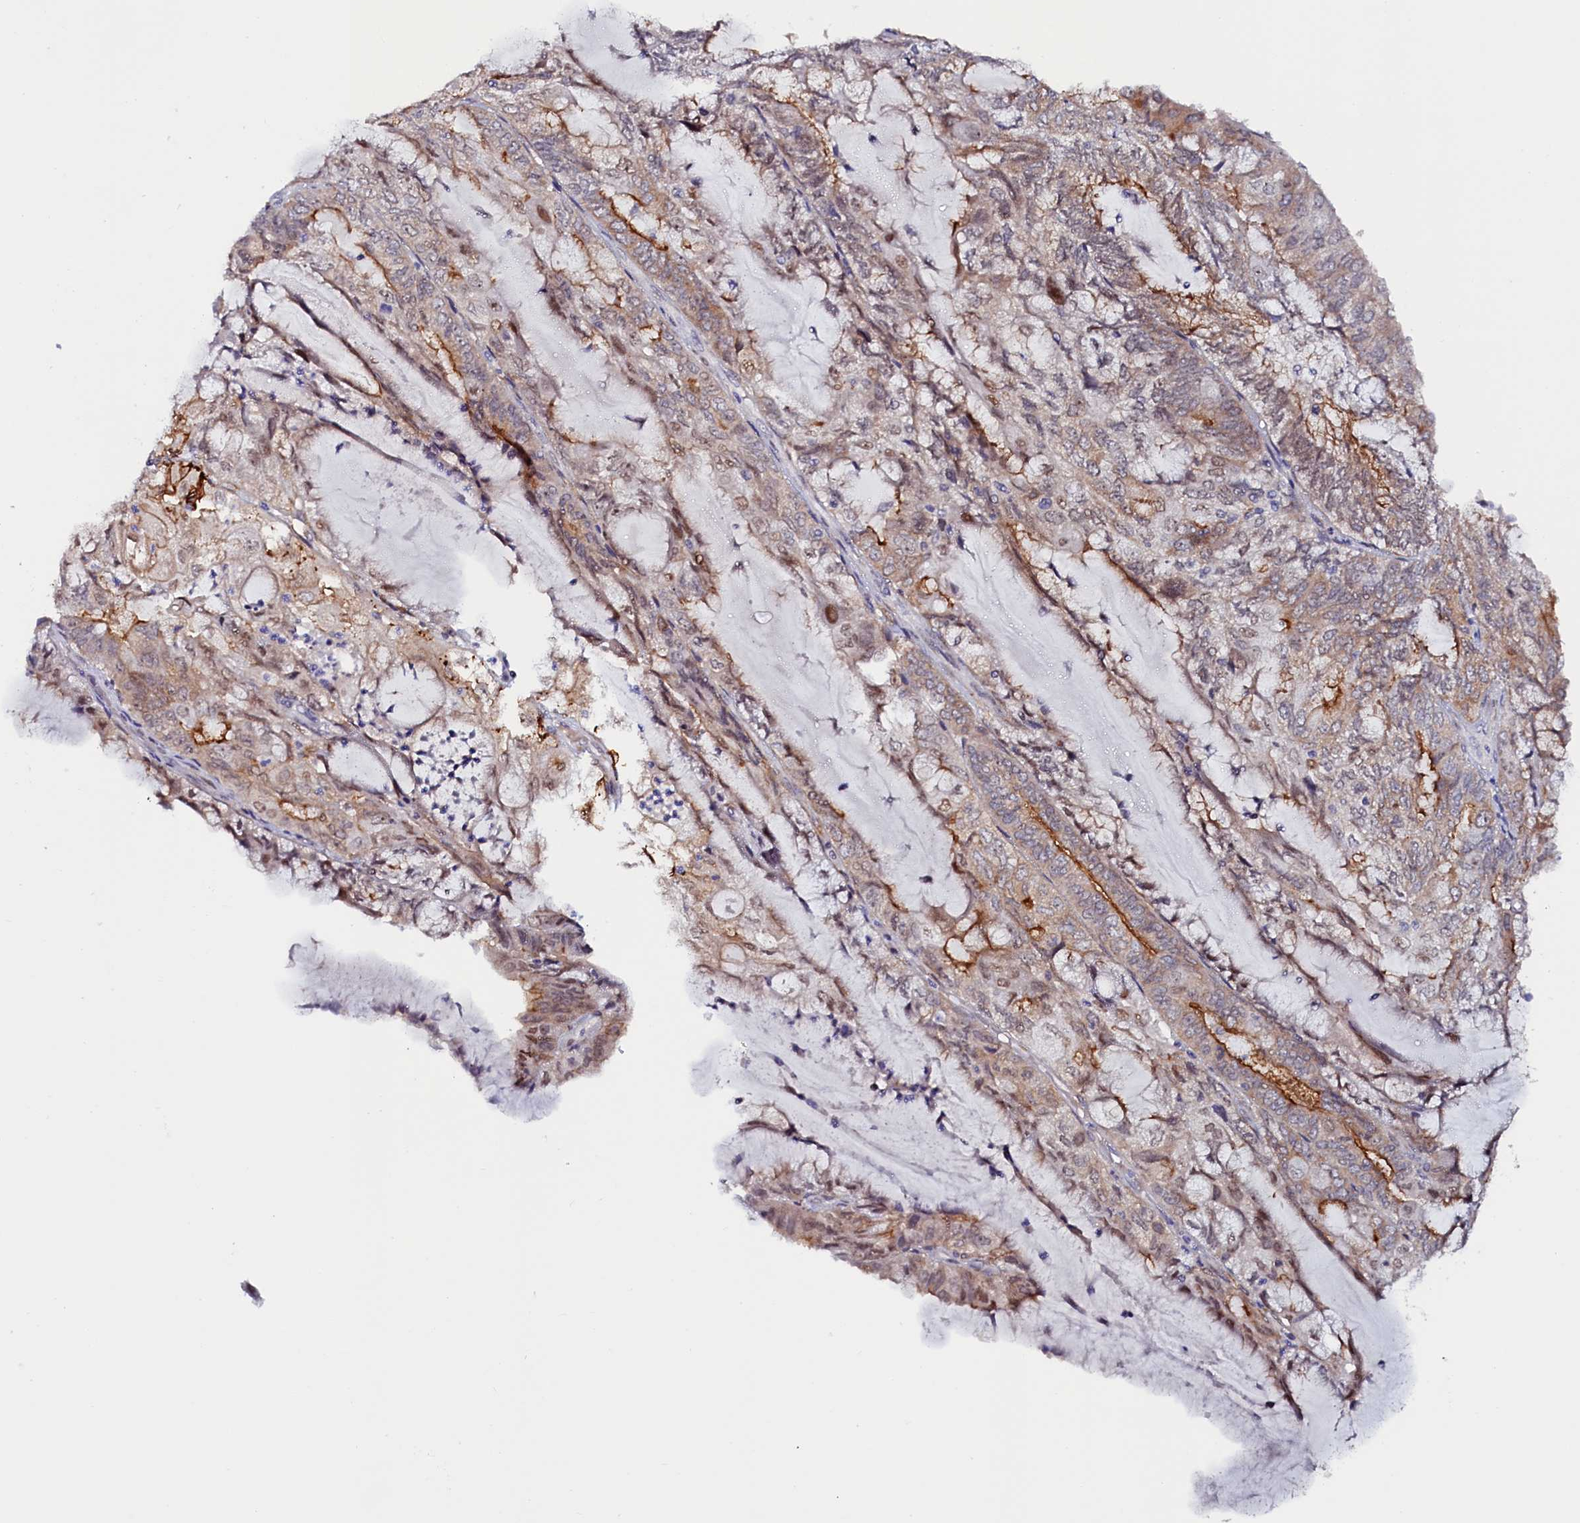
{"staining": {"intensity": "moderate", "quantity": "25%-75%", "location": "cytoplasmic/membranous,nuclear"}, "tissue": "endometrial cancer", "cell_type": "Tumor cells", "image_type": "cancer", "snomed": [{"axis": "morphology", "description": "Adenocarcinoma, NOS"}, {"axis": "topography", "description": "Endometrium"}], "caption": "Endometrial adenocarcinoma was stained to show a protein in brown. There is medium levels of moderate cytoplasmic/membranous and nuclear staining in approximately 25%-75% of tumor cells.", "gene": "PACSIN3", "patient": {"sex": "female", "age": 81}}